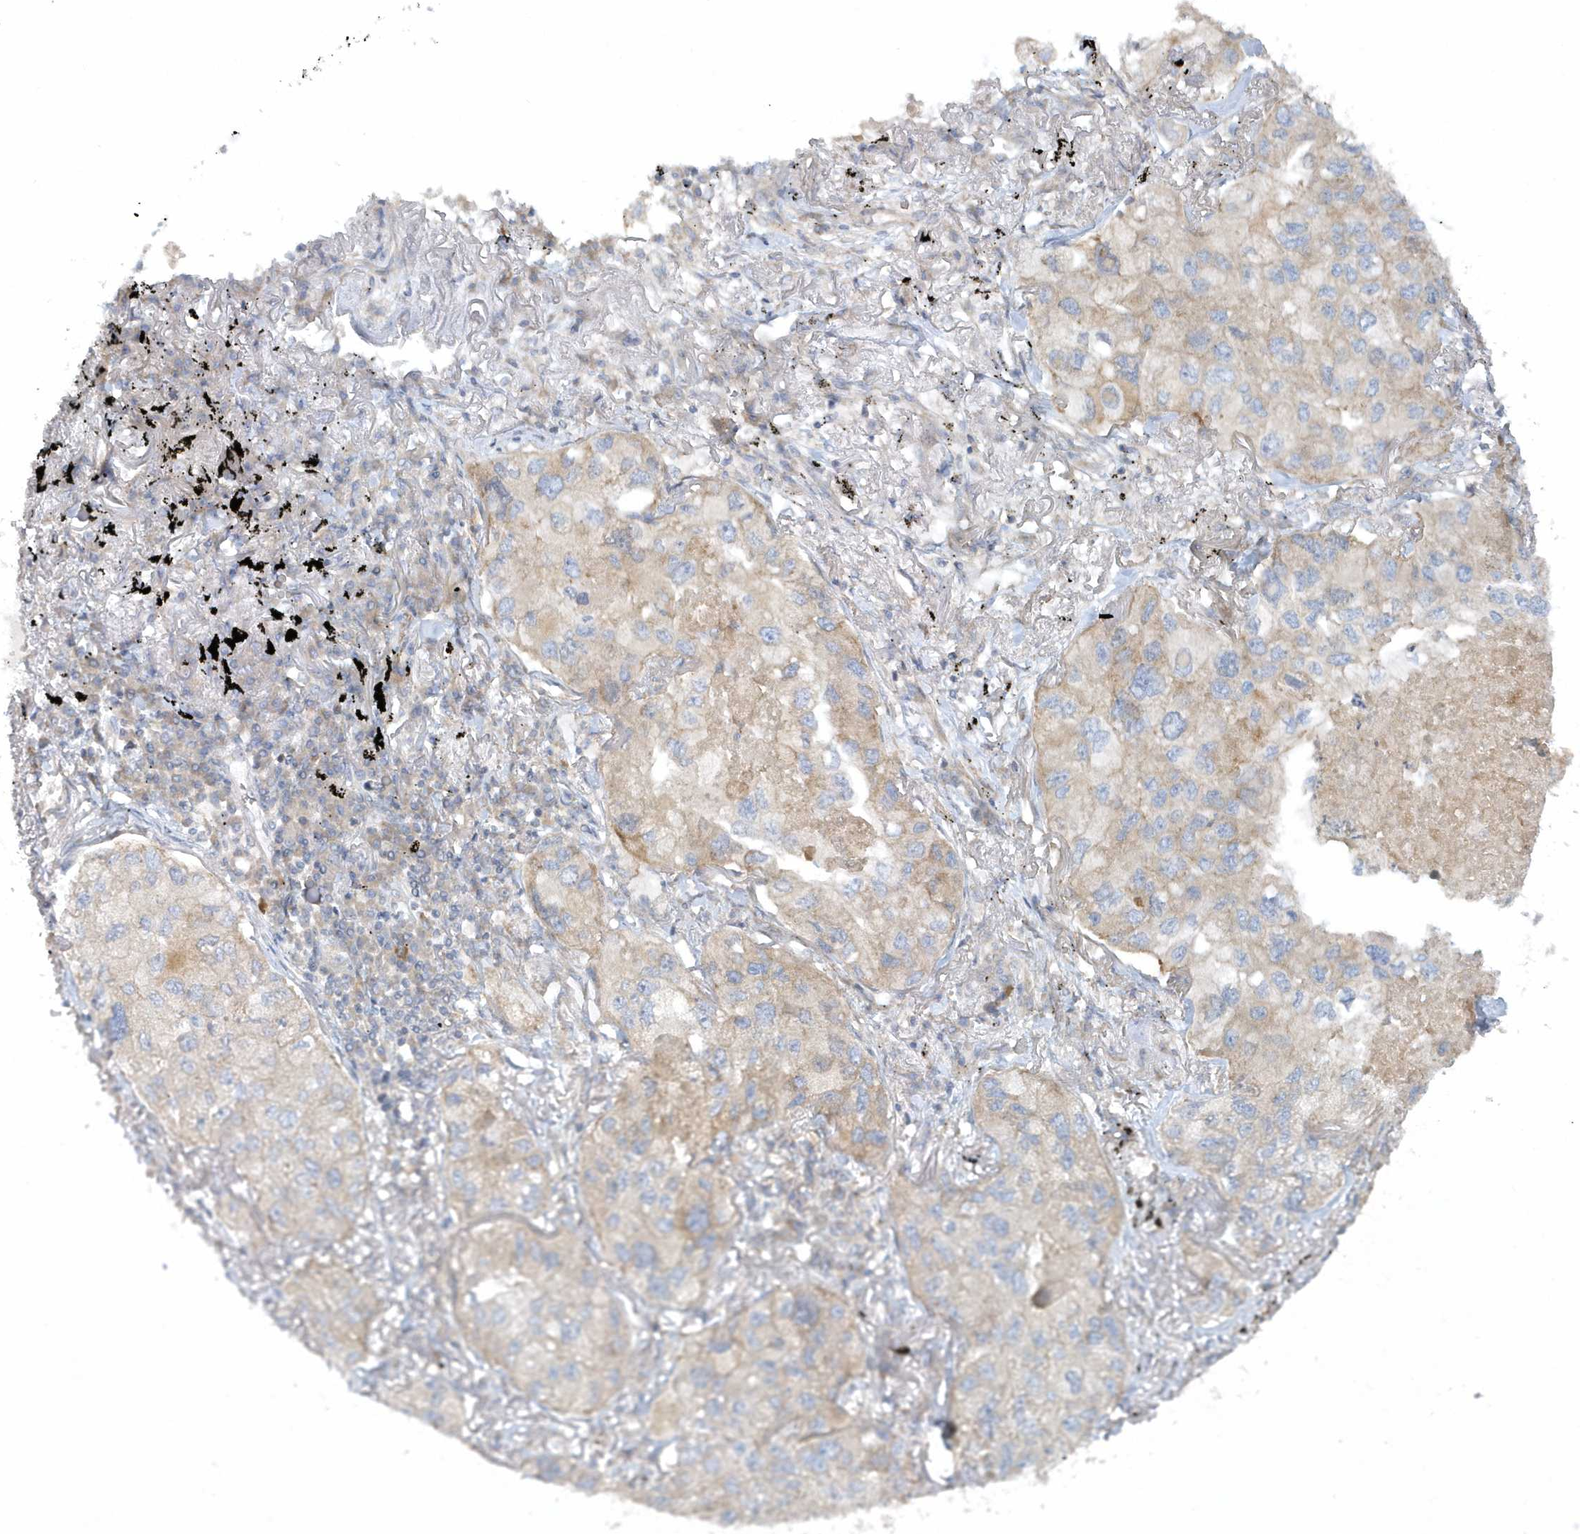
{"staining": {"intensity": "weak", "quantity": "<25%", "location": "cytoplasmic/membranous"}, "tissue": "lung cancer", "cell_type": "Tumor cells", "image_type": "cancer", "snomed": [{"axis": "morphology", "description": "Adenocarcinoma, NOS"}, {"axis": "topography", "description": "Lung"}], "caption": "There is no significant expression in tumor cells of lung cancer.", "gene": "CNOT10", "patient": {"sex": "male", "age": 65}}